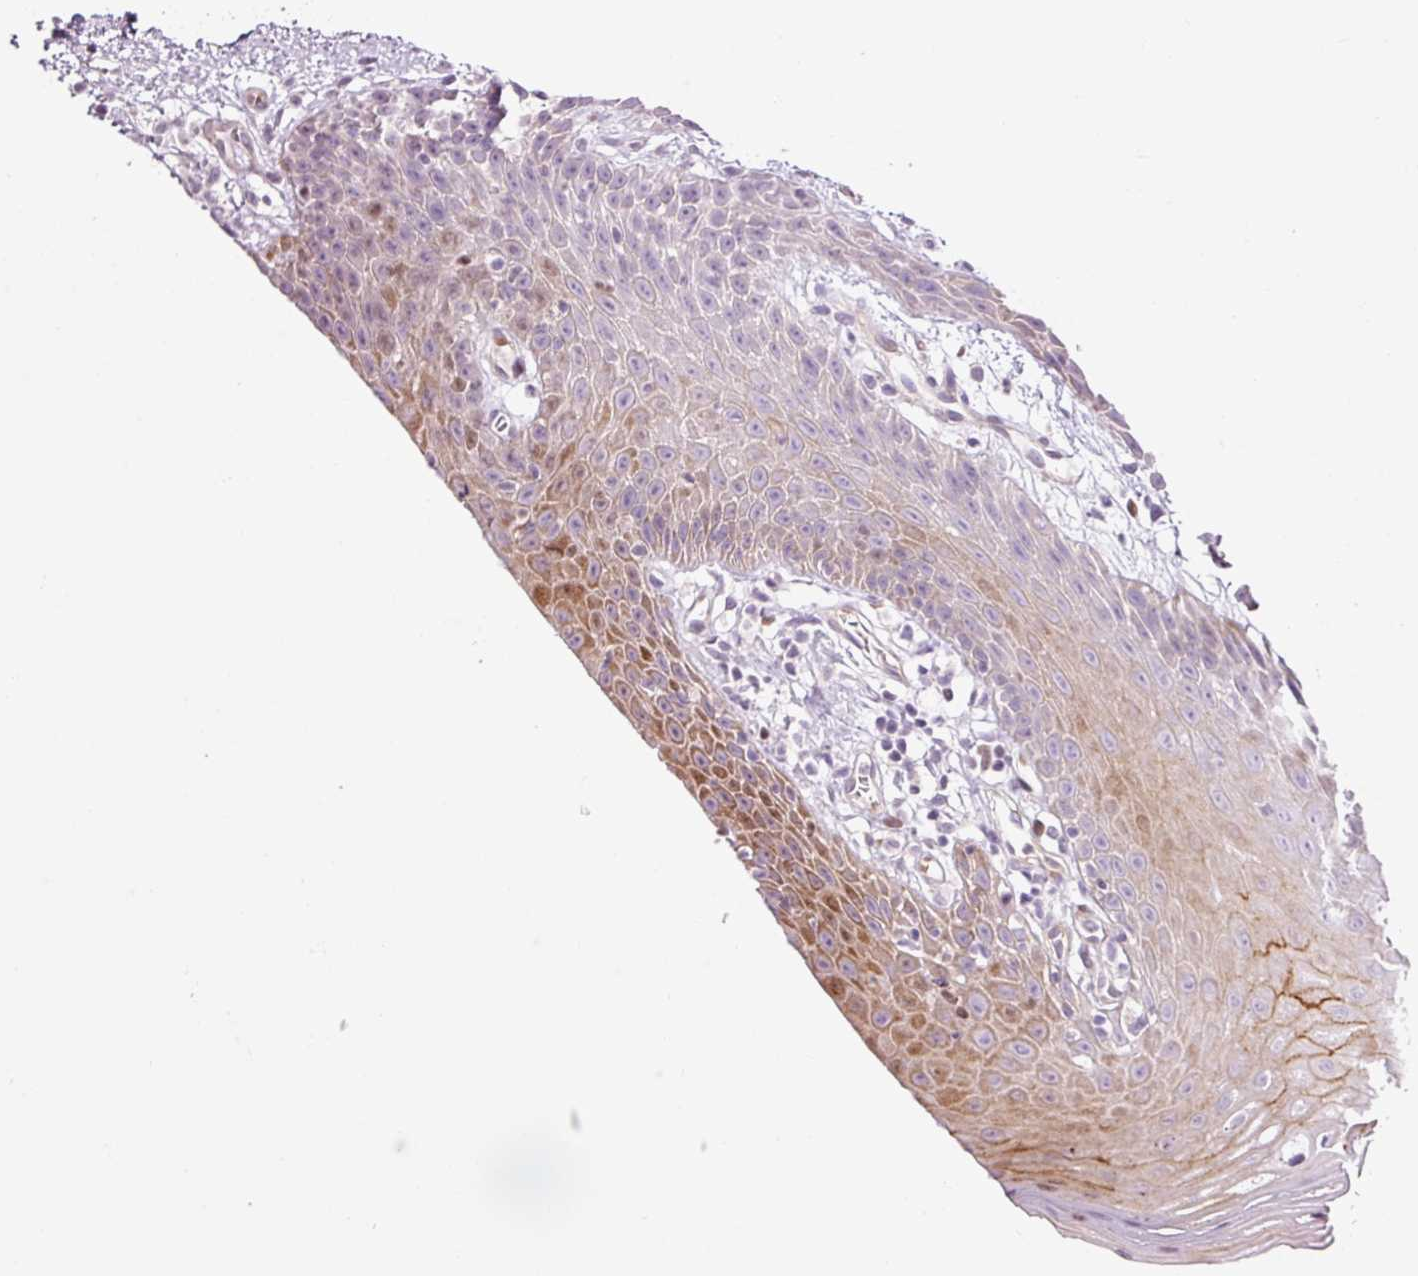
{"staining": {"intensity": "moderate", "quantity": "<25%", "location": "cytoplasmic/membranous,nuclear"}, "tissue": "oral mucosa", "cell_type": "Squamous epithelial cells", "image_type": "normal", "snomed": [{"axis": "morphology", "description": "Normal tissue, NOS"}, {"axis": "topography", "description": "Oral tissue"}, {"axis": "topography", "description": "Tounge, NOS"}], "caption": "Immunohistochemistry histopathology image of benign oral mucosa stained for a protein (brown), which displays low levels of moderate cytoplasmic/membranous,nuclear staining in about <25% of squamous epithelial cells.", "gene": "ANKRD20A1", "patient": {"sex": "female", "age": 59}}